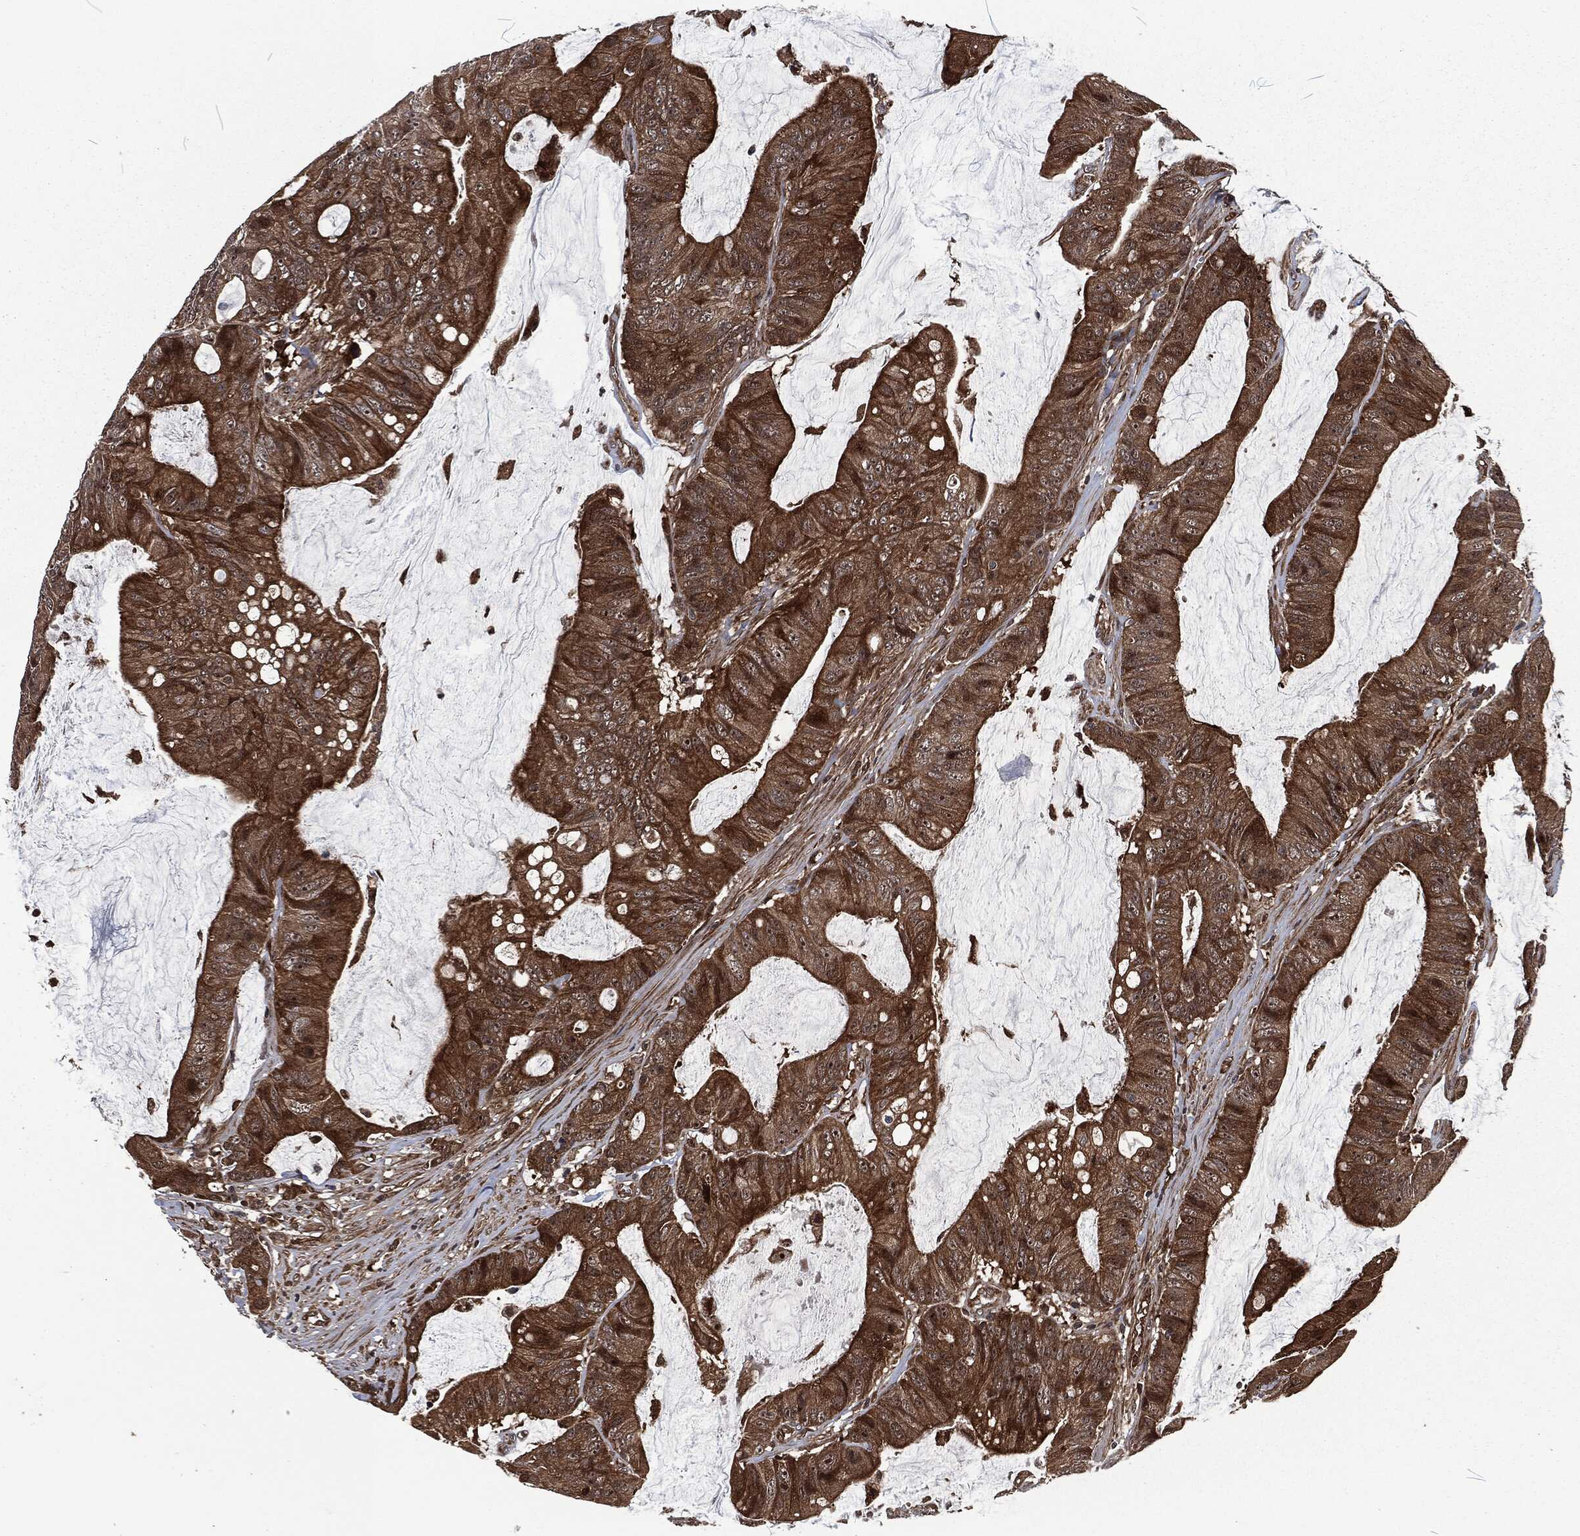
{"staining": {"intensity": "strong", "quantity": ">75%", "location": "cytoplasmic/membranous"}, "tissue": "colorectal cancer", "cell_type": "Tumor cells", "image_type": "cancer", "snomed": [{"axis": "morphology", "description": "Adenocarcinoma, NOS"}, {"axis": "topography", "description": "Colon"}], "caption": "Protein staining demonstrates strong cytoplasmic/membranous positivity in approximately >75% of tumor cells in colorectal cancer. (brown staining indicates protein expression, while blue staining denotes nuclei).", "gene": "CMPK2", "patient": {"sex": "female", "age": 69}}